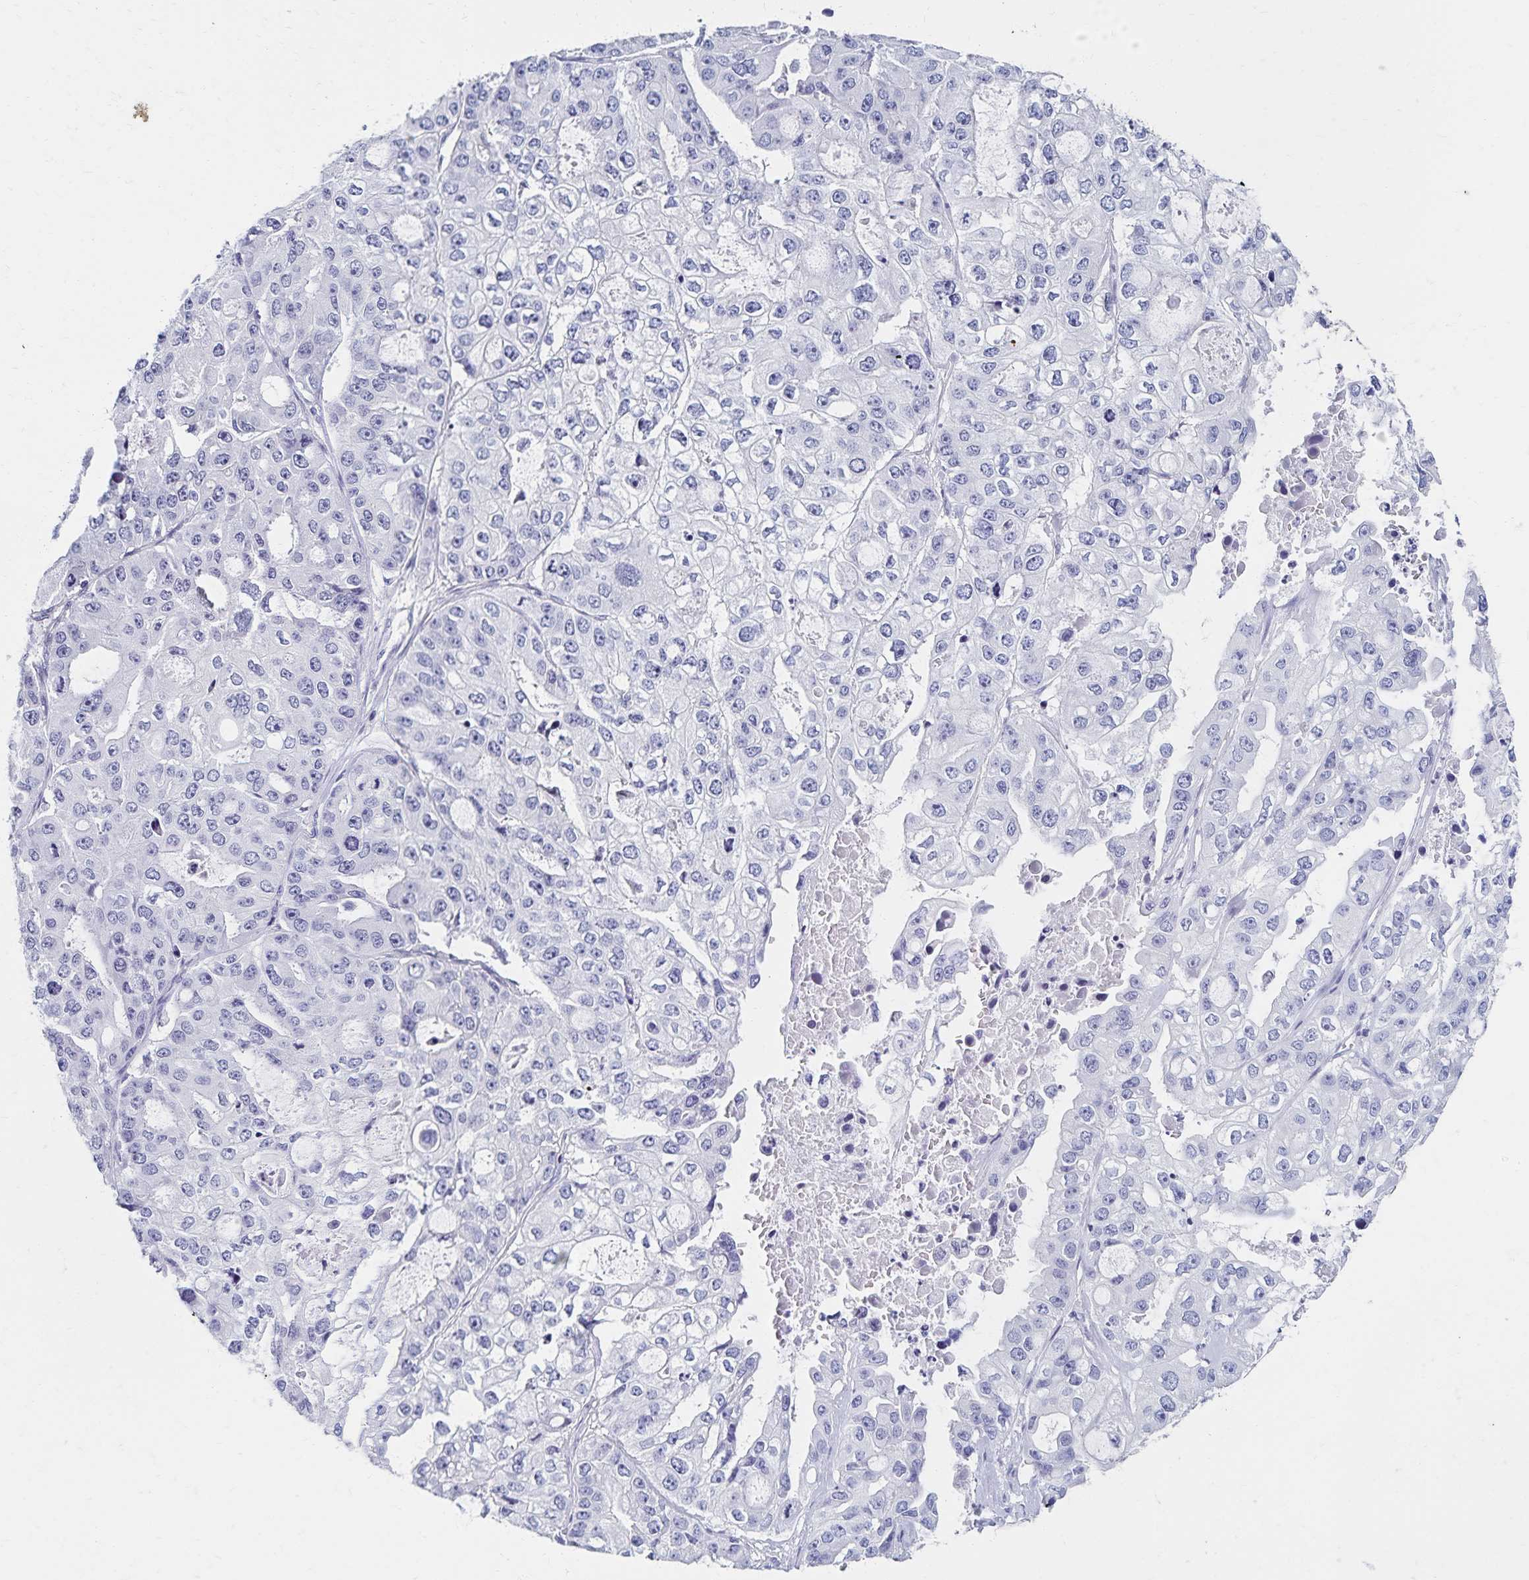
{"staining": {"intensity": "negative", "quantity": "none", "location": "none"}, "tissue": "ovarian cancer", "cell_type": "Tumor cells", "image_type": "cancer", "snomed": [{"axis": "morphology", "description": "Cystadenocarcinoma, serous, NOS"}, {"axis": "topography", "description": "Ovary"}], "caption": "Micrograph shows no protein positivity in tumor cells of ovarian serous cystadenocarcinoma tissue.", "gene": "C2orf50", "patient": {"sex": "female", "age": 56}}